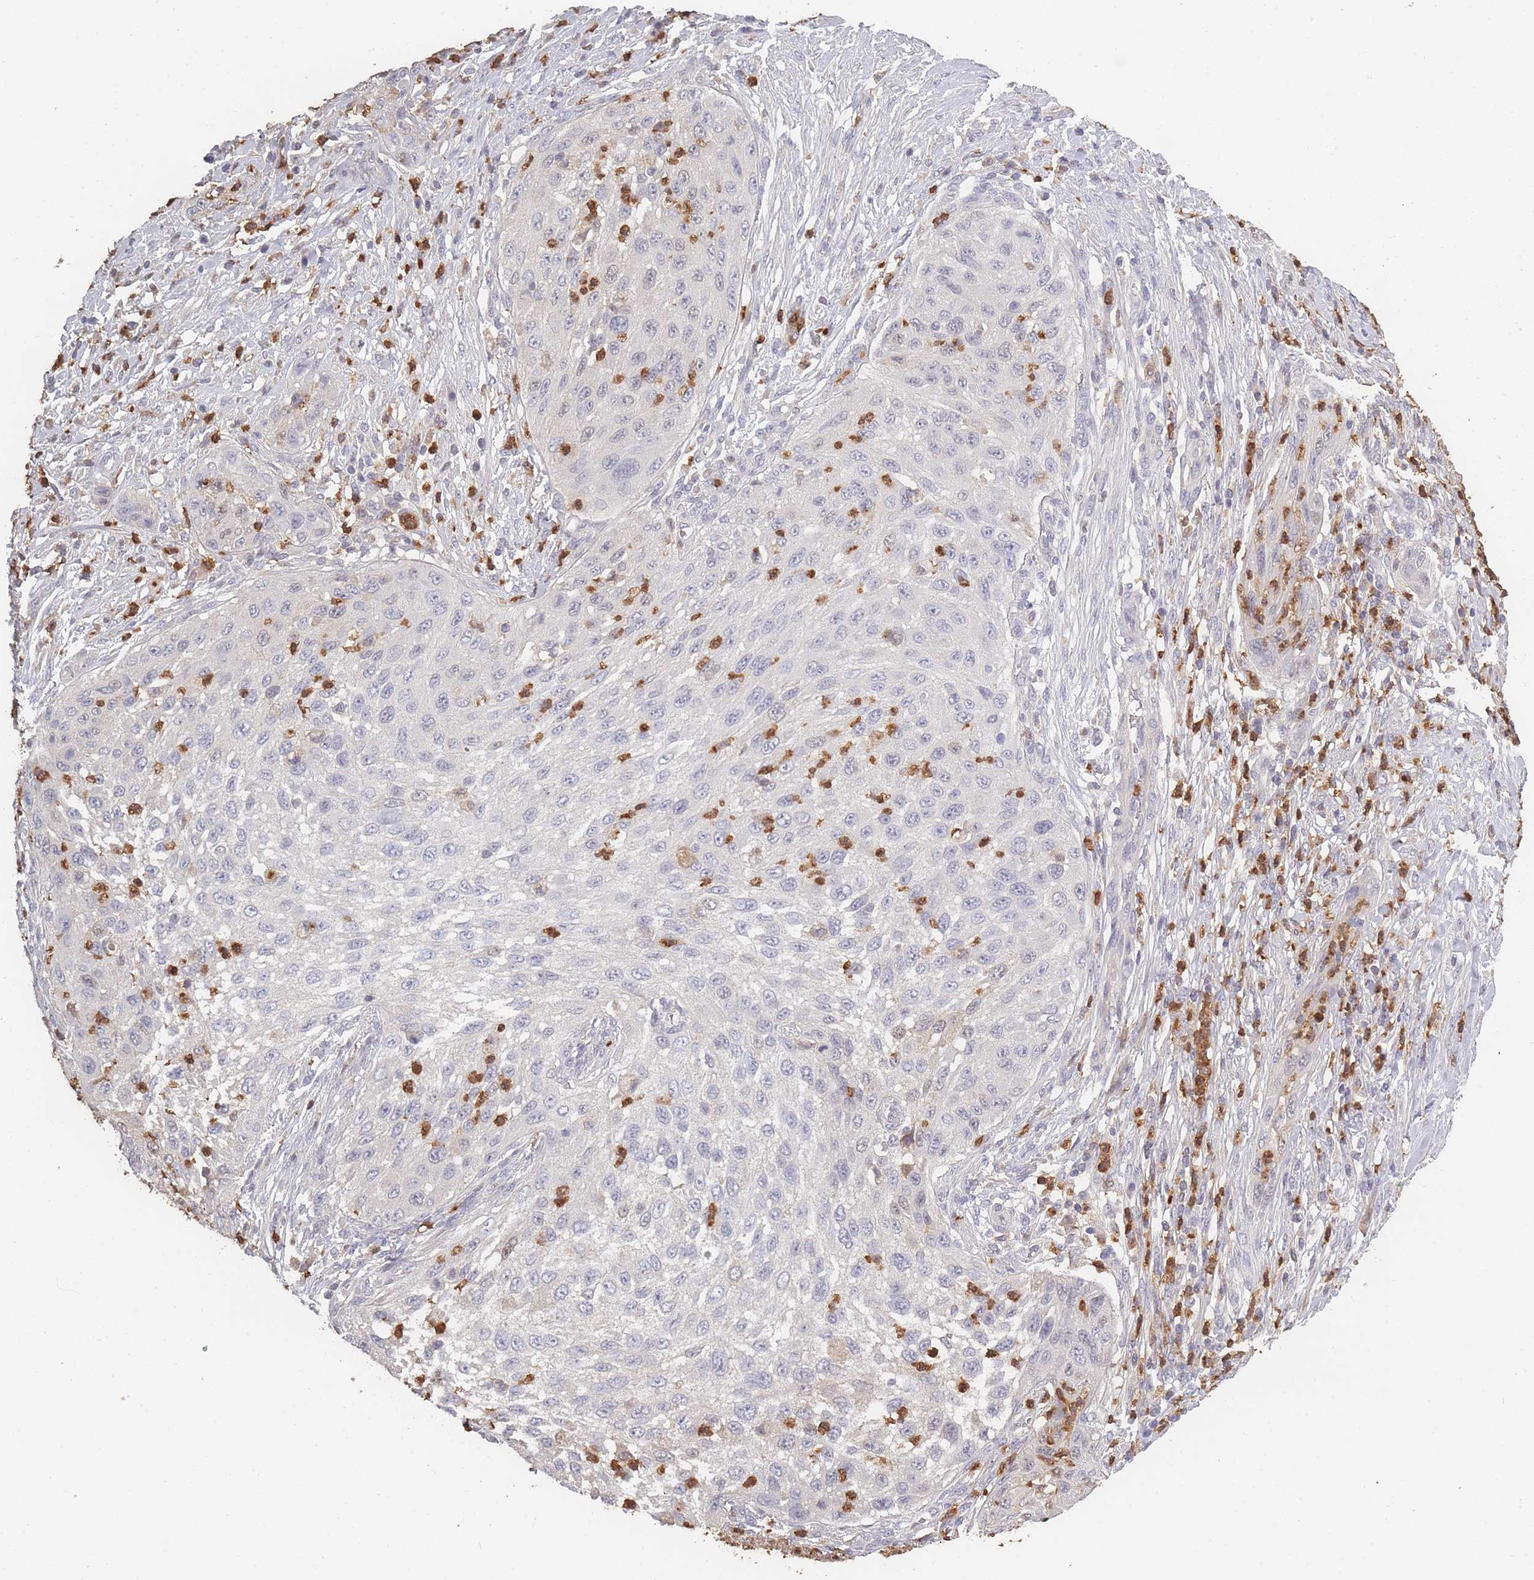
{"staining": {"intensity": "negative", "quantity": "none", "location": "none"}, "tissue": "cervical cancer", "cell_type": "Tumor cells", "image_type": "cancer", "snomed": [{"axis": "morphology", "description": "Squamous cell carcinoma, NOS"}, {"axis": "topography", "description": "Cervix"}], "caption": "IHC histopathology image of neoplastic tissue: squamous cell carcinoma (cervical) stained with DAB reveals no significant protein expression in tumor cells. (Stains: DAB immunohistochemistry with hematoxylin counter stain, Microscopy: brightfield microscopy at high magnification).", "gene": "BST1", "patient": {"sex": "female", "age": 42}}